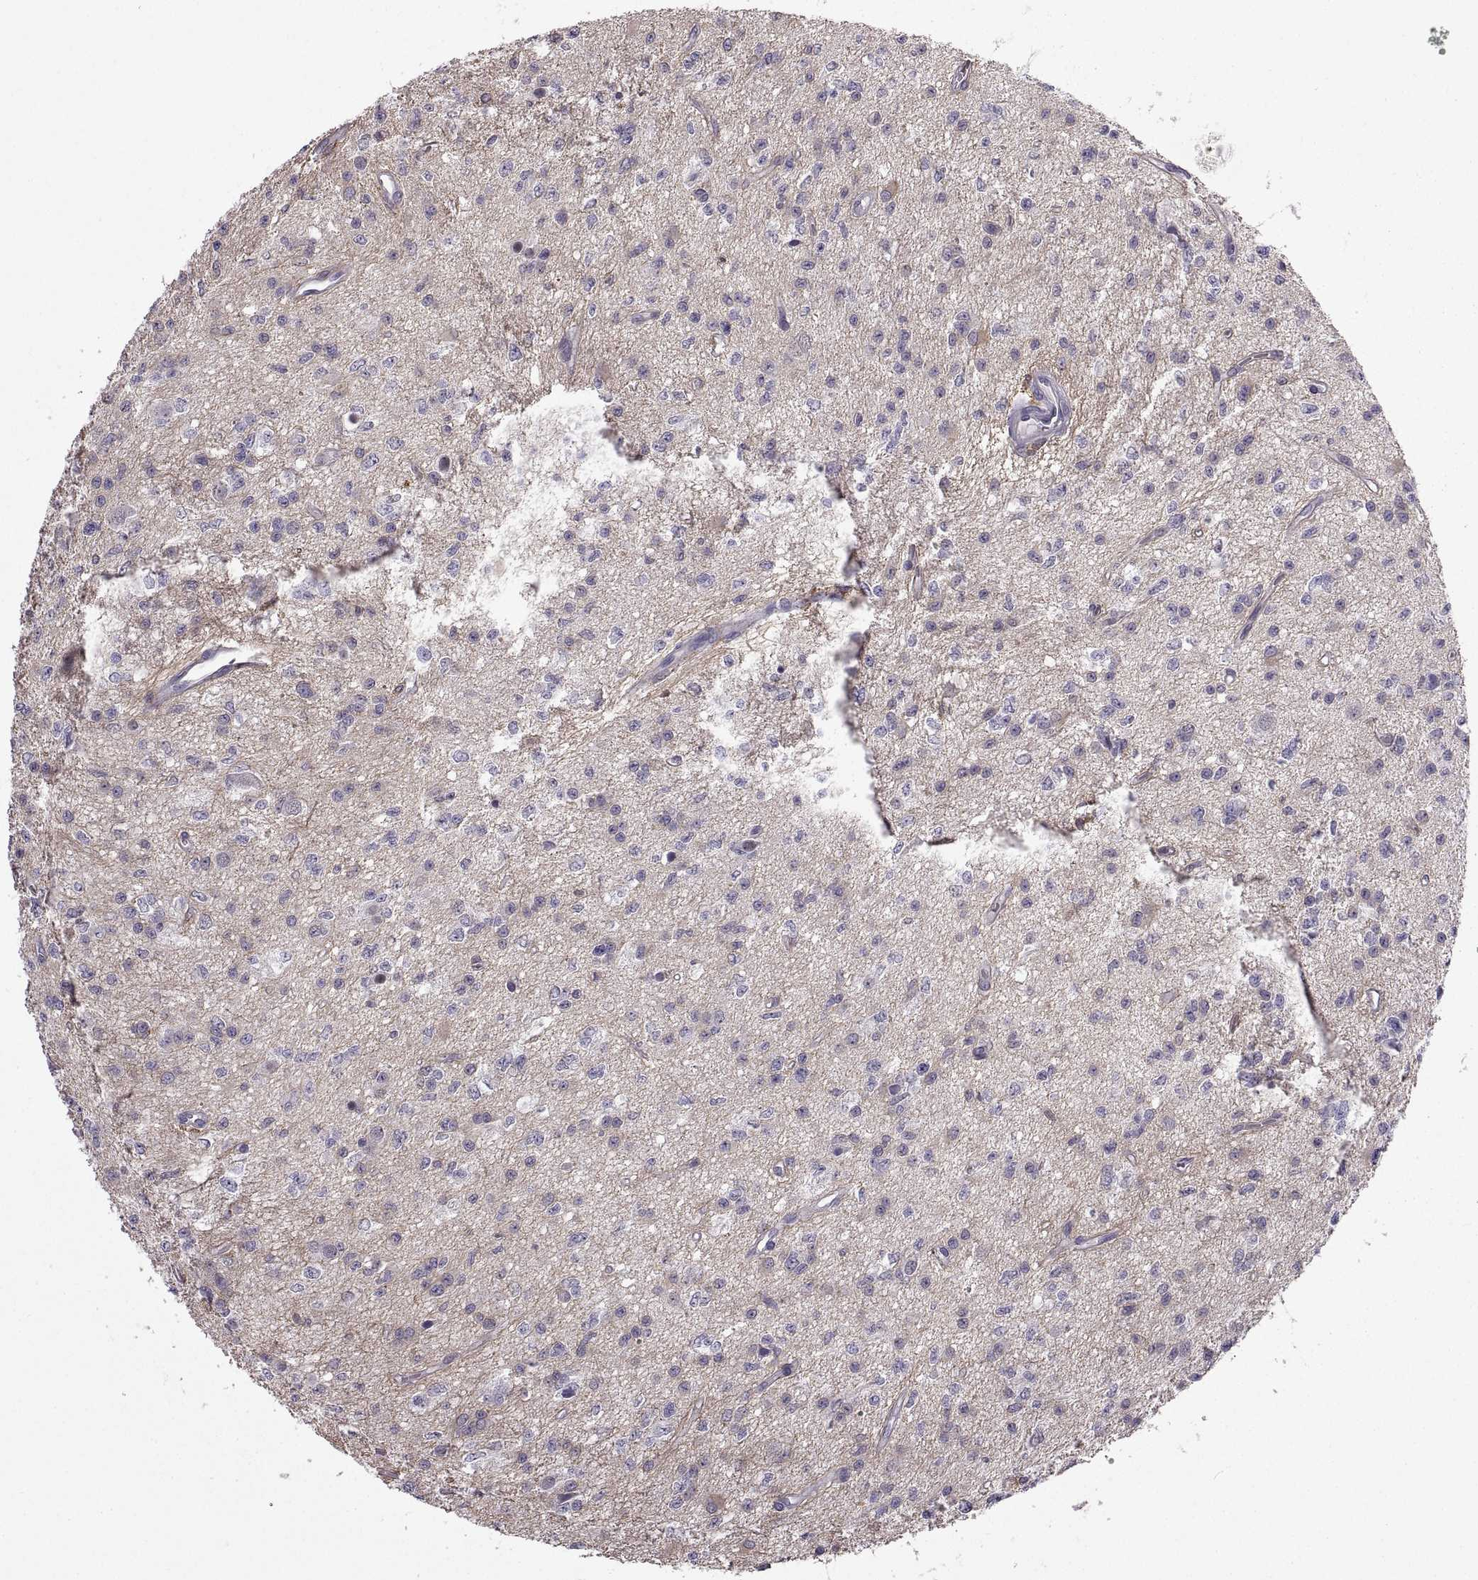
{"staining": {"intensity": "negative", "quantity": "none", "location": "none"}, "tissue": "glioma", "cell_type": "Tumor cells", "image_type": "cancer", "snomed": [{"axis": "morphology", "description": "Glioma, malignant, Low grade"}, {"axis": "topography", "description": "Brain"}], "caption": "Photomicrograph shows no protein expression in tumor cells of malignant glioma (low-grade) tissue.", "gene": "MEIOC", "patient": {"sex": "female", "age": 45}}